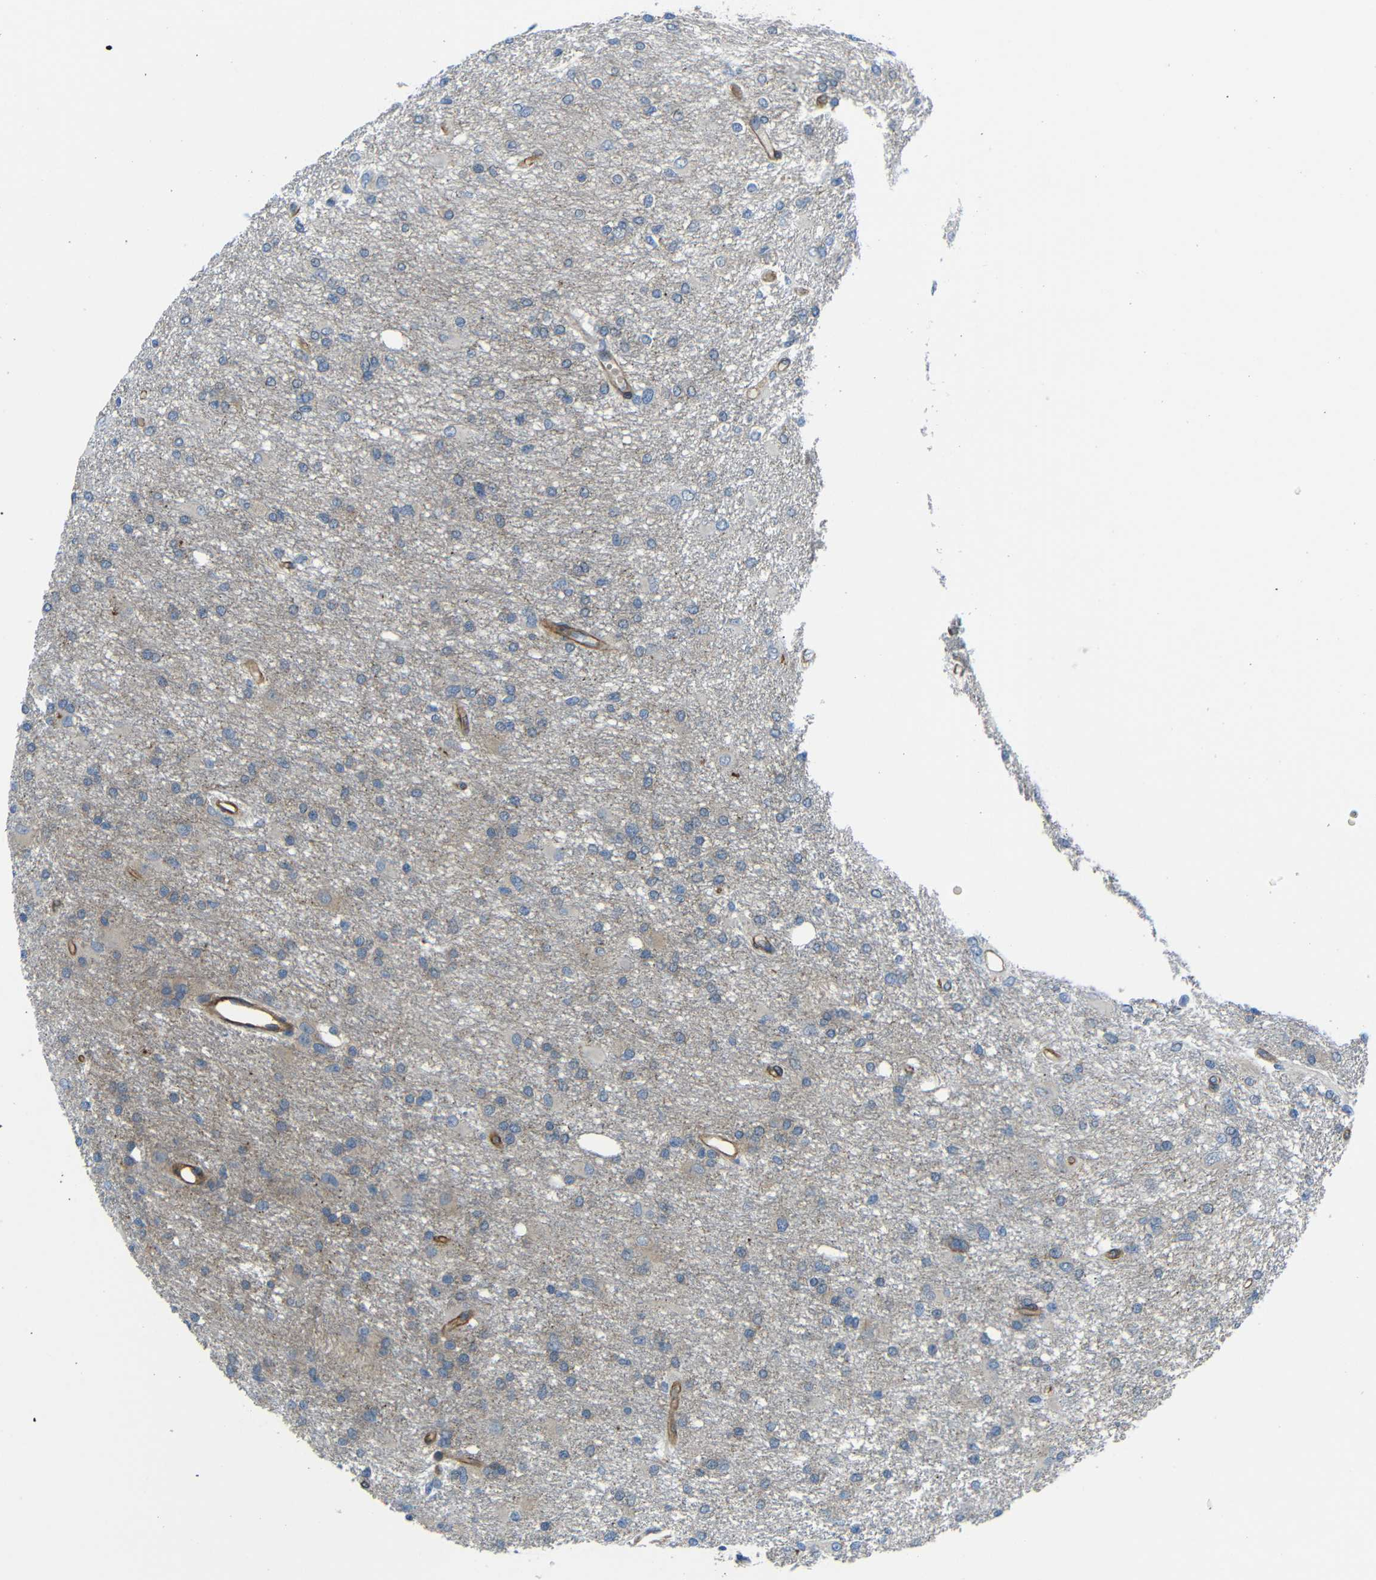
{"staining": {"intensity": "weak", "quantity": "<25%", "location": "cytoplasmic/membranous"}, "tissue": "glioma", "cell_type": "Tumor cells", "image_type": "cancer", "snomed": [{"axis": "morphology", "description": "Glioma, malignant, High grade"}, {"axis": "topography", "description": "Brain"}], "caption": "DAB (3,3'-diaminobenzidine) immunohistochemical staining of human malignant high-grade glioma exhibits no significant staining in tumor cells.", "gene": "MYO1B", "patient": {"sex": "female", "age": 59}}